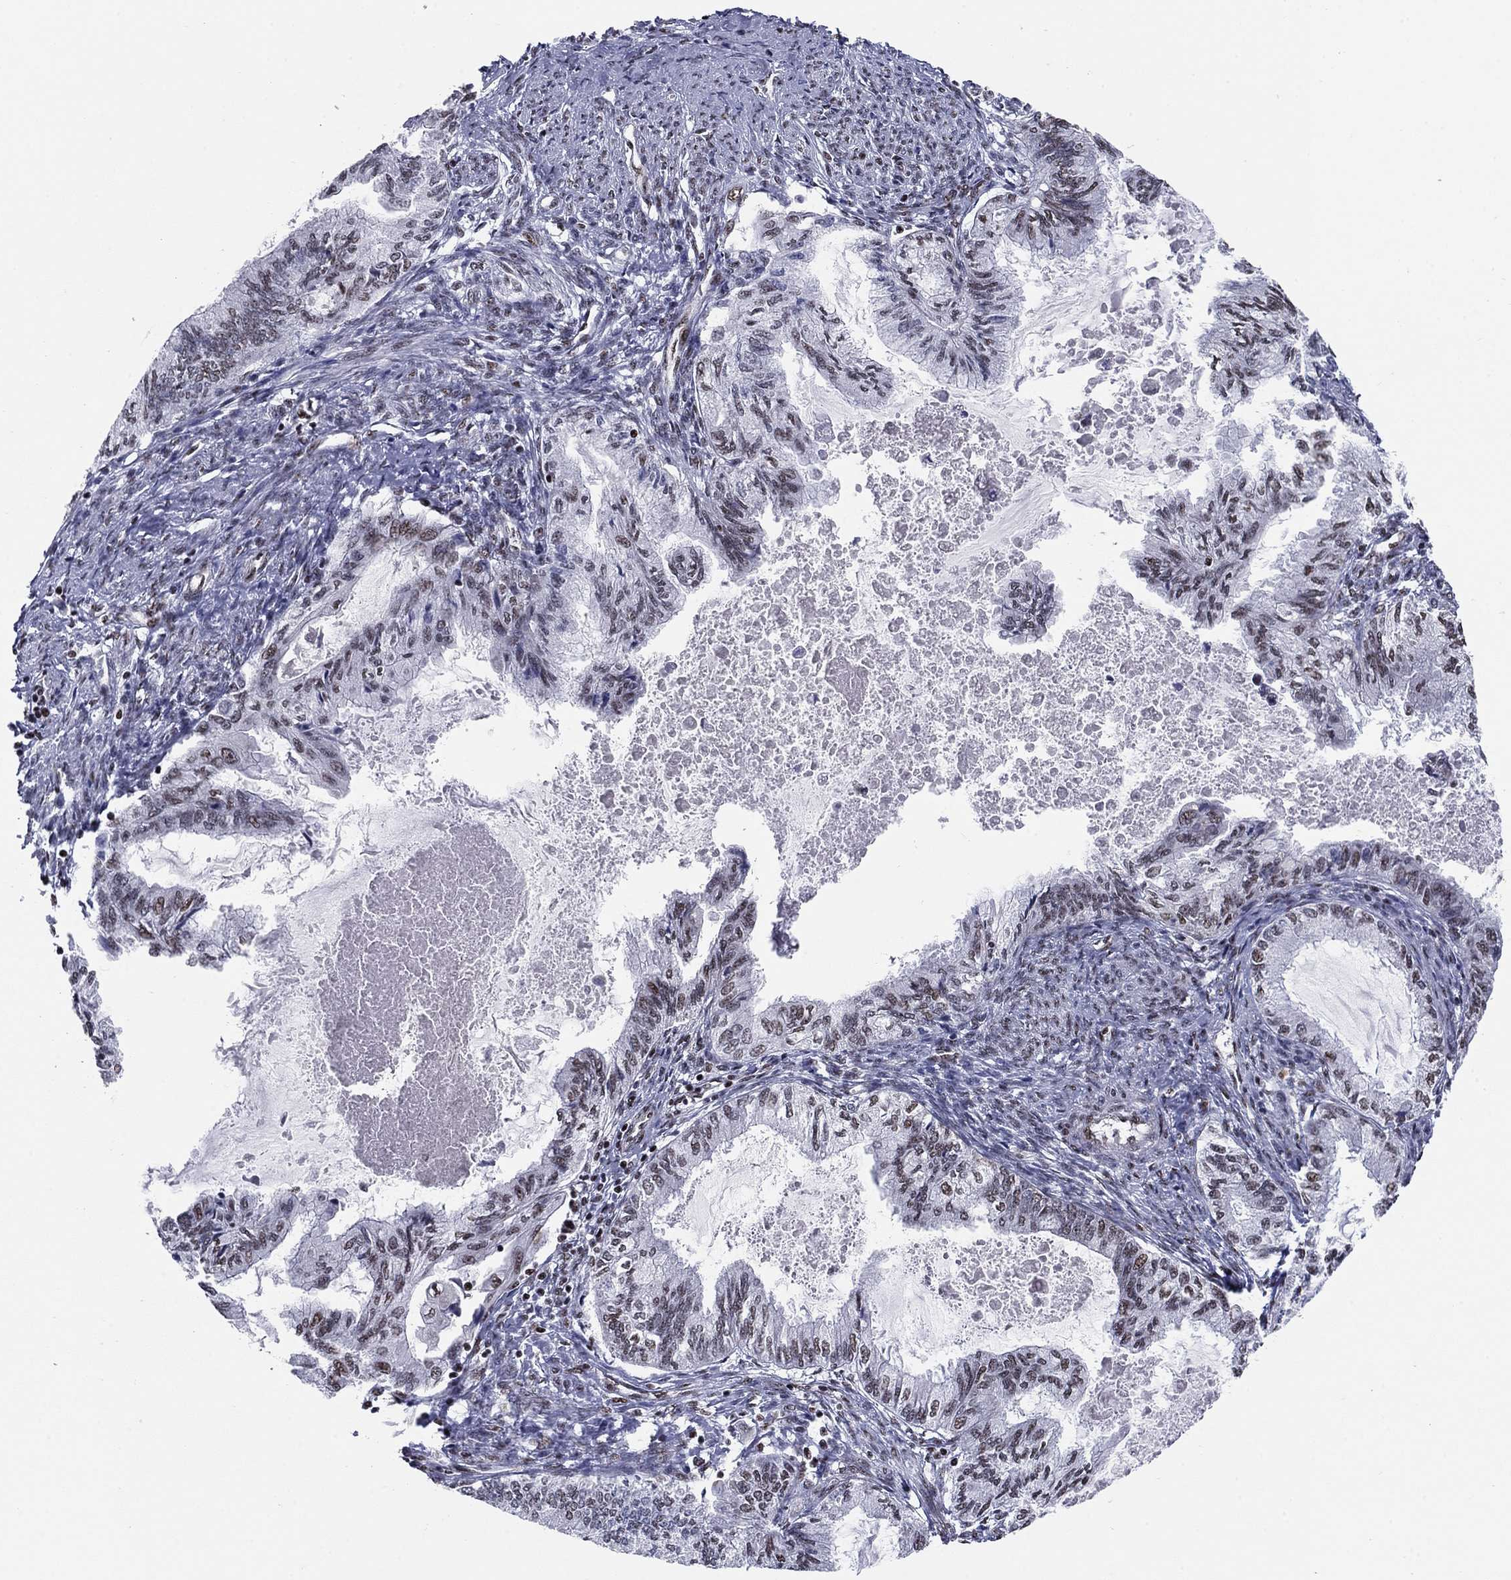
{"staining": {"intensity": "weak", "quantity": ">75%", "location": "nuclear"}, "tissue": "endometrial cancer", "cell_type": "Tumor cells", "image_type": "cancer", "snomed": [{"axis": "morphology", "description": "Adenocarcinoma, NOS"}, {"axis": "topography", "description": "Endometrium"}], "caption": "Immunohistochemistry histopathology image of neoplastic tissue: endometrial cancer (adenocarcinoma) stained using immunohistochemistry exhibits low levels of weak protein expression localized specifically in the nuclear of tumor cells, appearing as a nuclear brown color.", "gene": "N4BP2", "patient": {"sex": "female", "age": 86}}